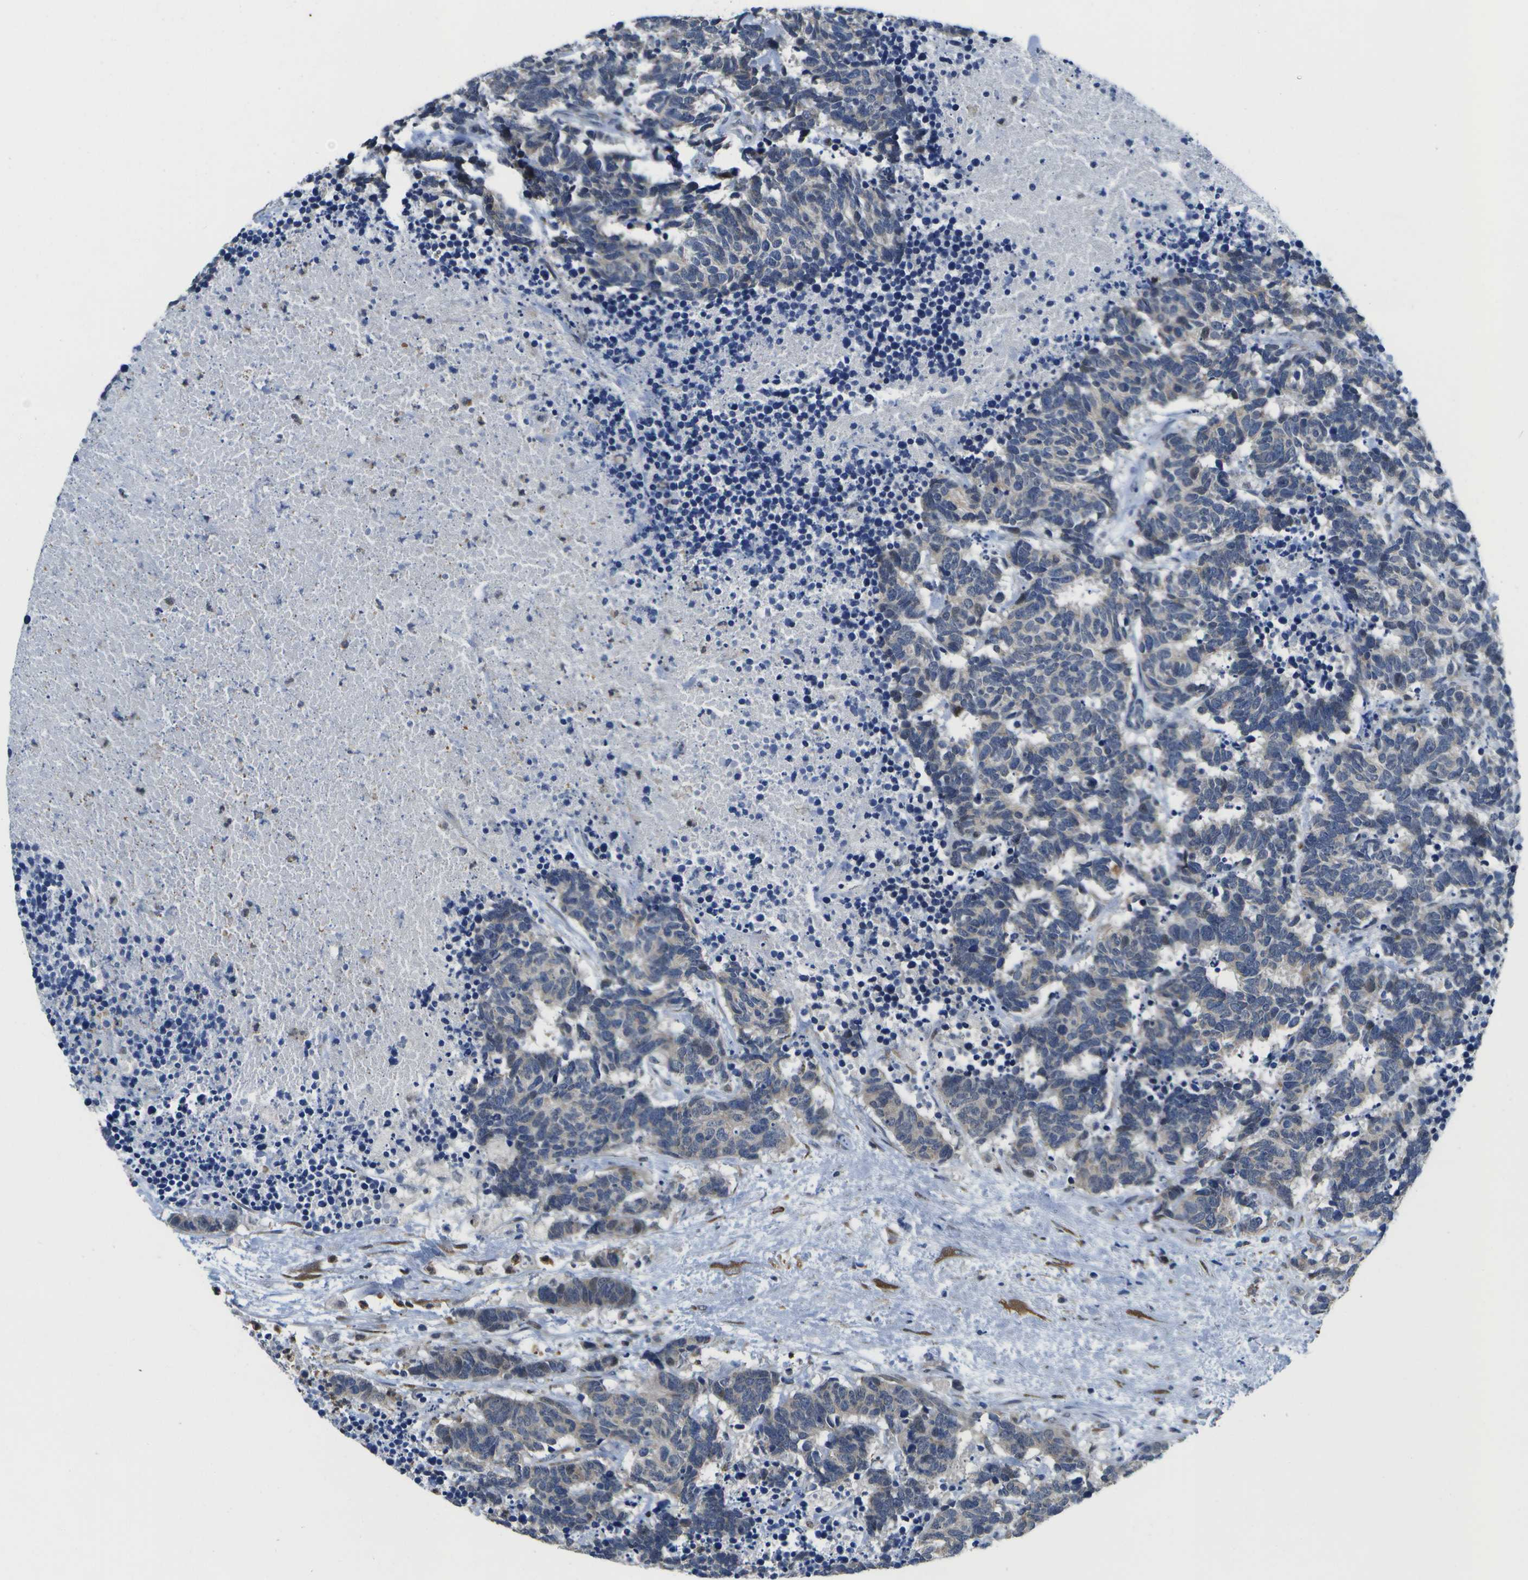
{"staining": {"intensity": "weak", "quantity": "<25%", "location": "cytoplasmic/membranous"}, "tissue": "carcinoid", "cell_type": "Tumor cells", "image_type": "cancer", "snomed": [{"axis": "morphology", "description": "Carcinoma, NOS"}, {"axis": "morphology", "description": "Carcinoid, malignant, NOS"}, {"axis": "topography", "description": "Urinary bladder"}], "caption": "Tumor cells are negative for protein expression in human malignant carcinoid. (Stains: DAB (3,3'-diaminobenzidine) immunohistochemistry (IHC) with hematoxylin counter stain, Microscopy: brightfield microscopy at high magnification).", "gene": "DSE", "patient": {"sex": "male", "age": 57}}